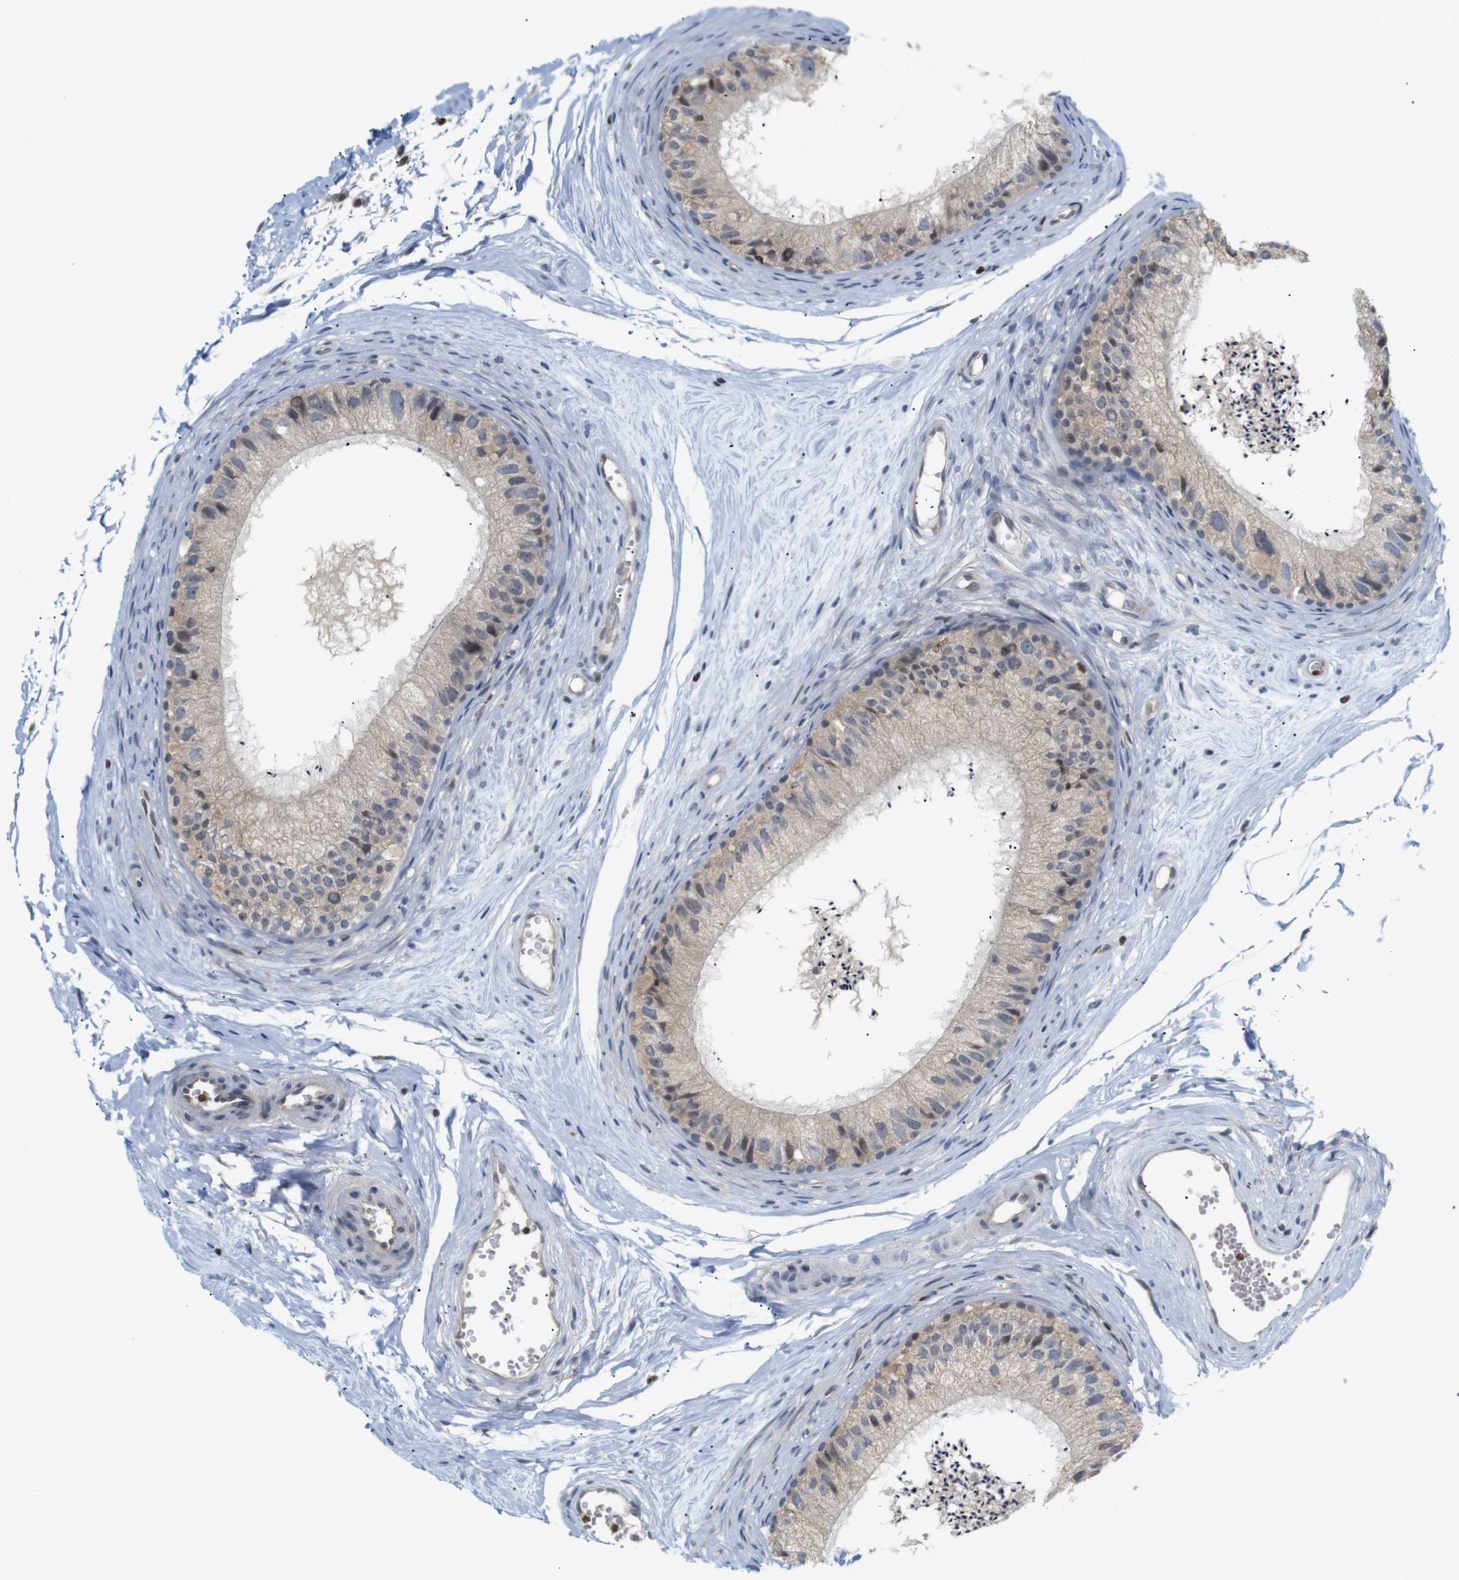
{"staining": {"intensity": "weak", "quantity": "25%-75%", "location": "cytoplasmic/membranous,nuclear"}, "tissue": "epididymis", "cell_type": "Glandular cells", "image_type": "normal", "snomed": [{"axis": "morphology", "description": "Normal tissue, NOS"}, {"axis": "topography", "description": "Epididymis"}], "caption": "IHC (DAB (3,3'-diaminobenzidine)) staining of benign epididymis demonstrates weak cytoplasmic/membranous,nuclear protein staining in about 25%-75% of glandular cells.", "gene": "MBD1", "patient": {"sex": "male", "age": 56}}